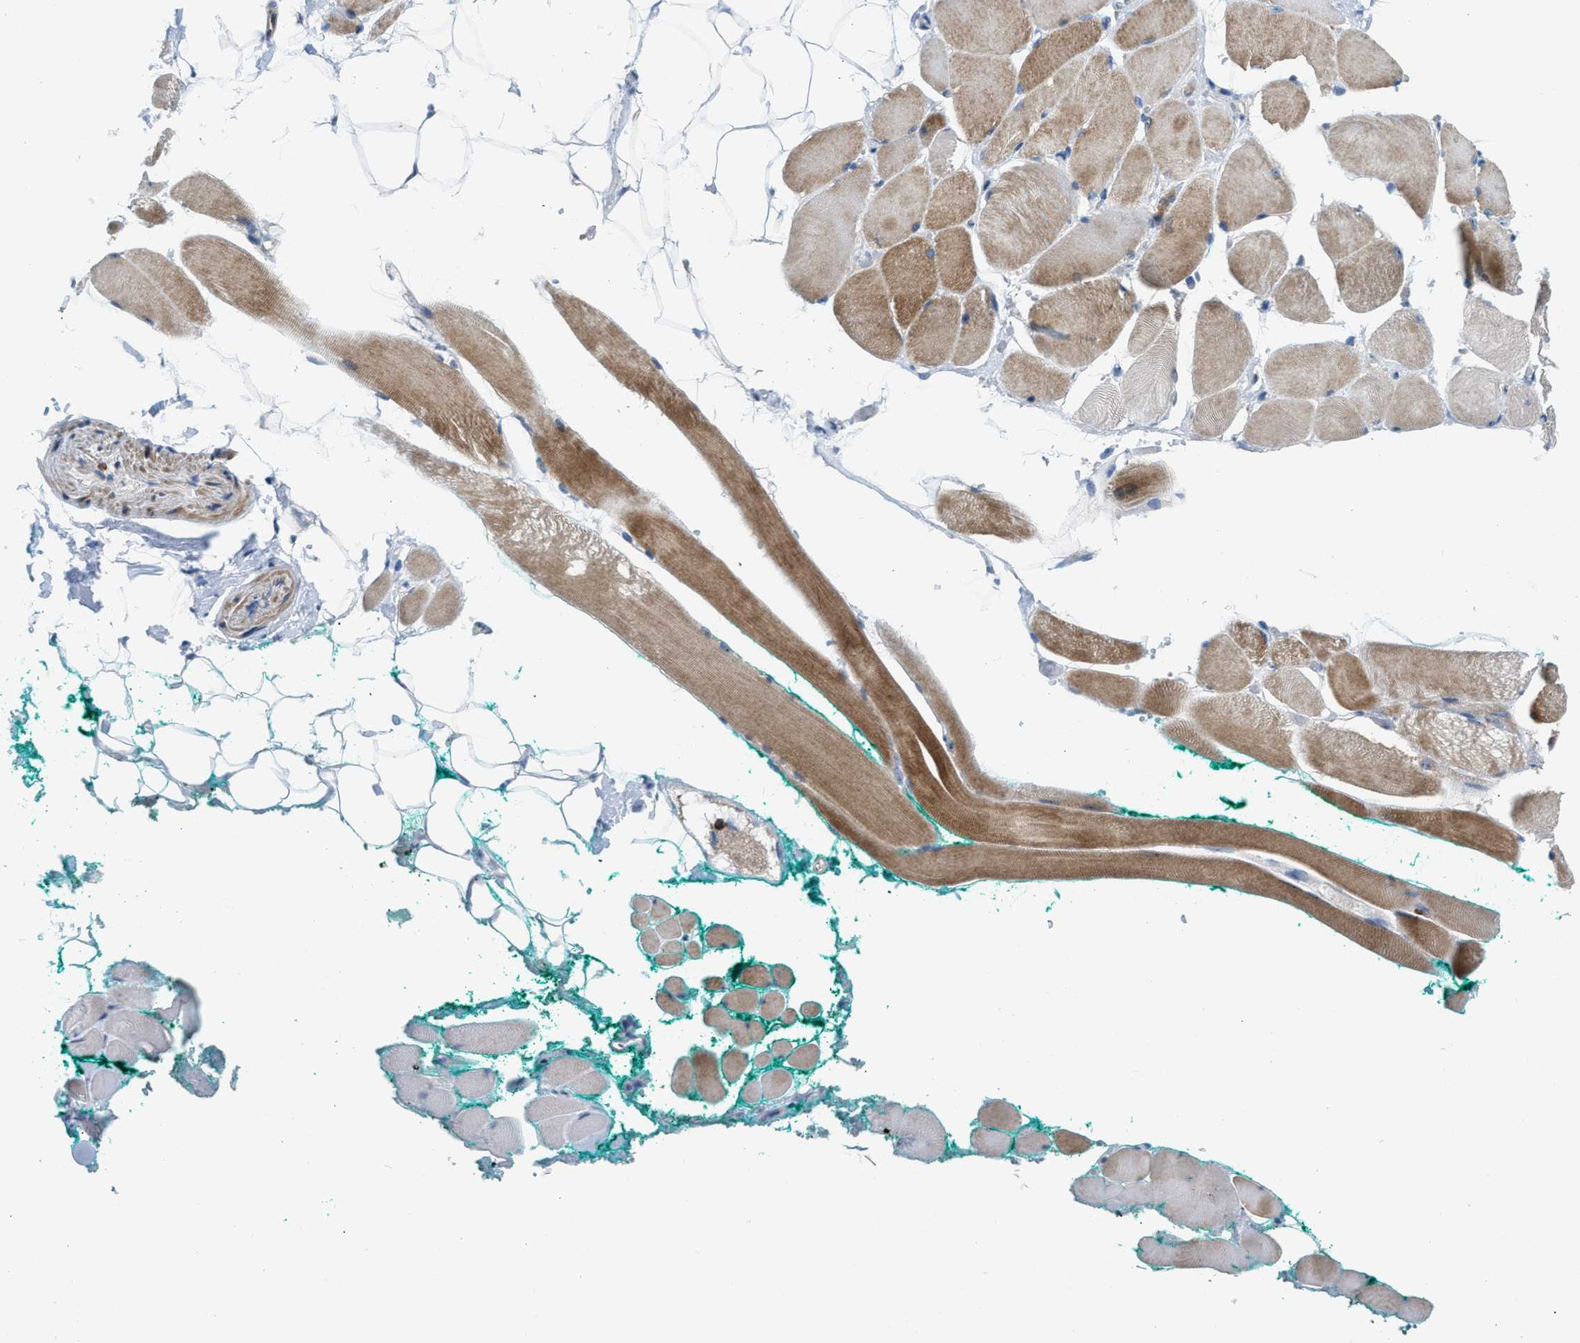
{"staining": {"intensity": "strong", "quantity": ">75%", "location": "cytoplasmic/membranous"}, "tissue": "skeletal muscle", "cell_type": "Myocytes", "image_type": "normal", "snomed": [{"axis": "morphology", "description": "Normal tissue, NOS"}, {"axis": "topography", "description": "Skeletal muscle"}, {"axis": "topography", "description": "Peripheral nerve tissue"}], "caption": "Protein analysis of unremarkable skeletal muscle exhibits strong cytoplasmic/membranous expression in approximately >75% of myocytes. Ihc stains the protein in brown and the nuclei are stained blue.", "gene": "TPH1", "patient": {"sex": "female", "age": 84}}